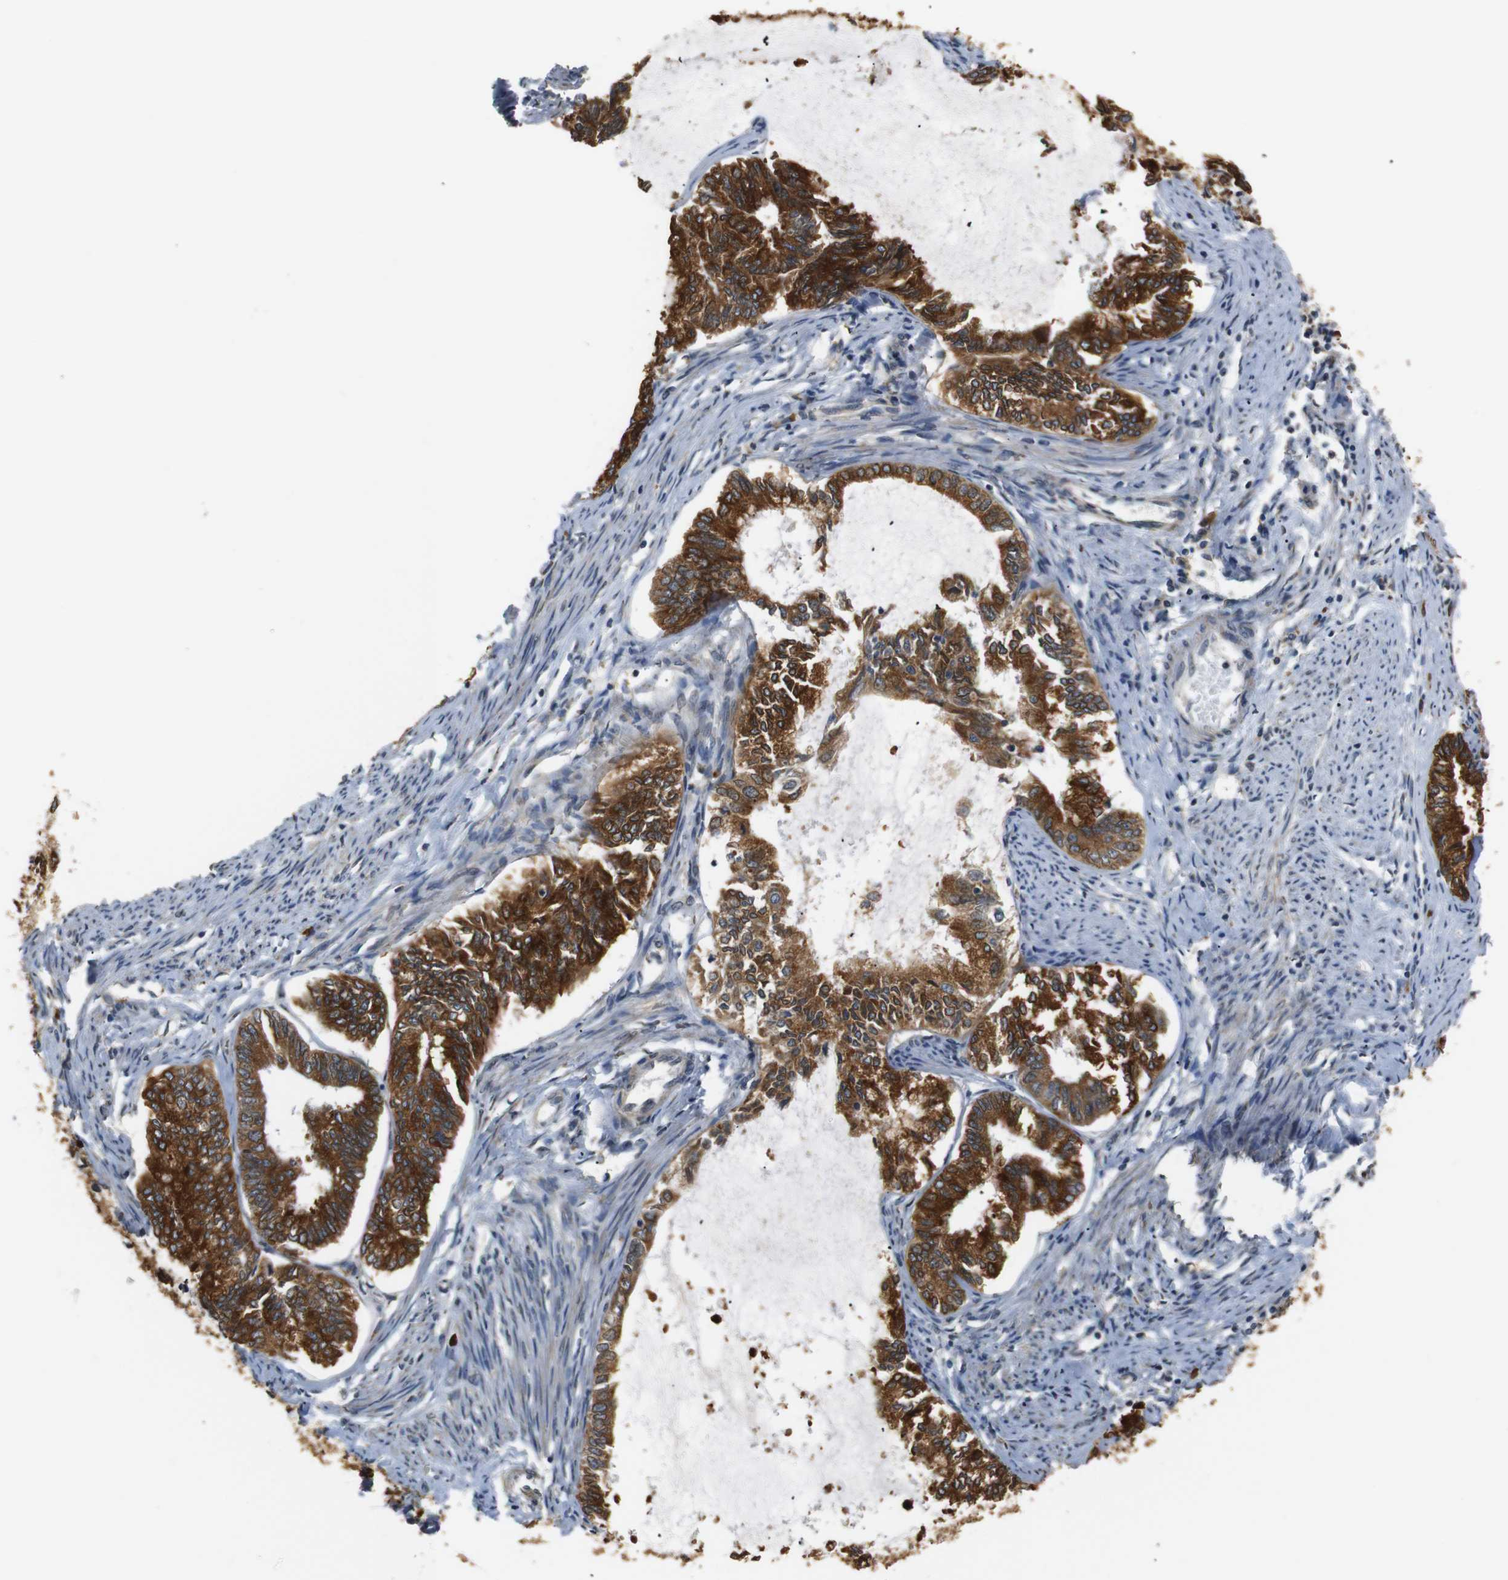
{"staining": {"intensity": "strong", "quantity": ">75%", "location": "cytoplasmic/membranous"}, "tissue": "endometrial cancer", "cell_type": "Tumor cells", "image_type": "cancer", "snomed": [{"axis": "morphology", "description": "Adenocarcinoma, NOS"}, {"axis": "topography", "description": "Endometrium"}], "caption": "DAB immunohistochemical staining of human endometrial cancer (adenocarcinoma) demonstrates strong cytoplasmic/membranous protein positivity in about >75% of tumor cells.", "gene": "TMED2", "patient": {"sex": "female", "age": 86}}